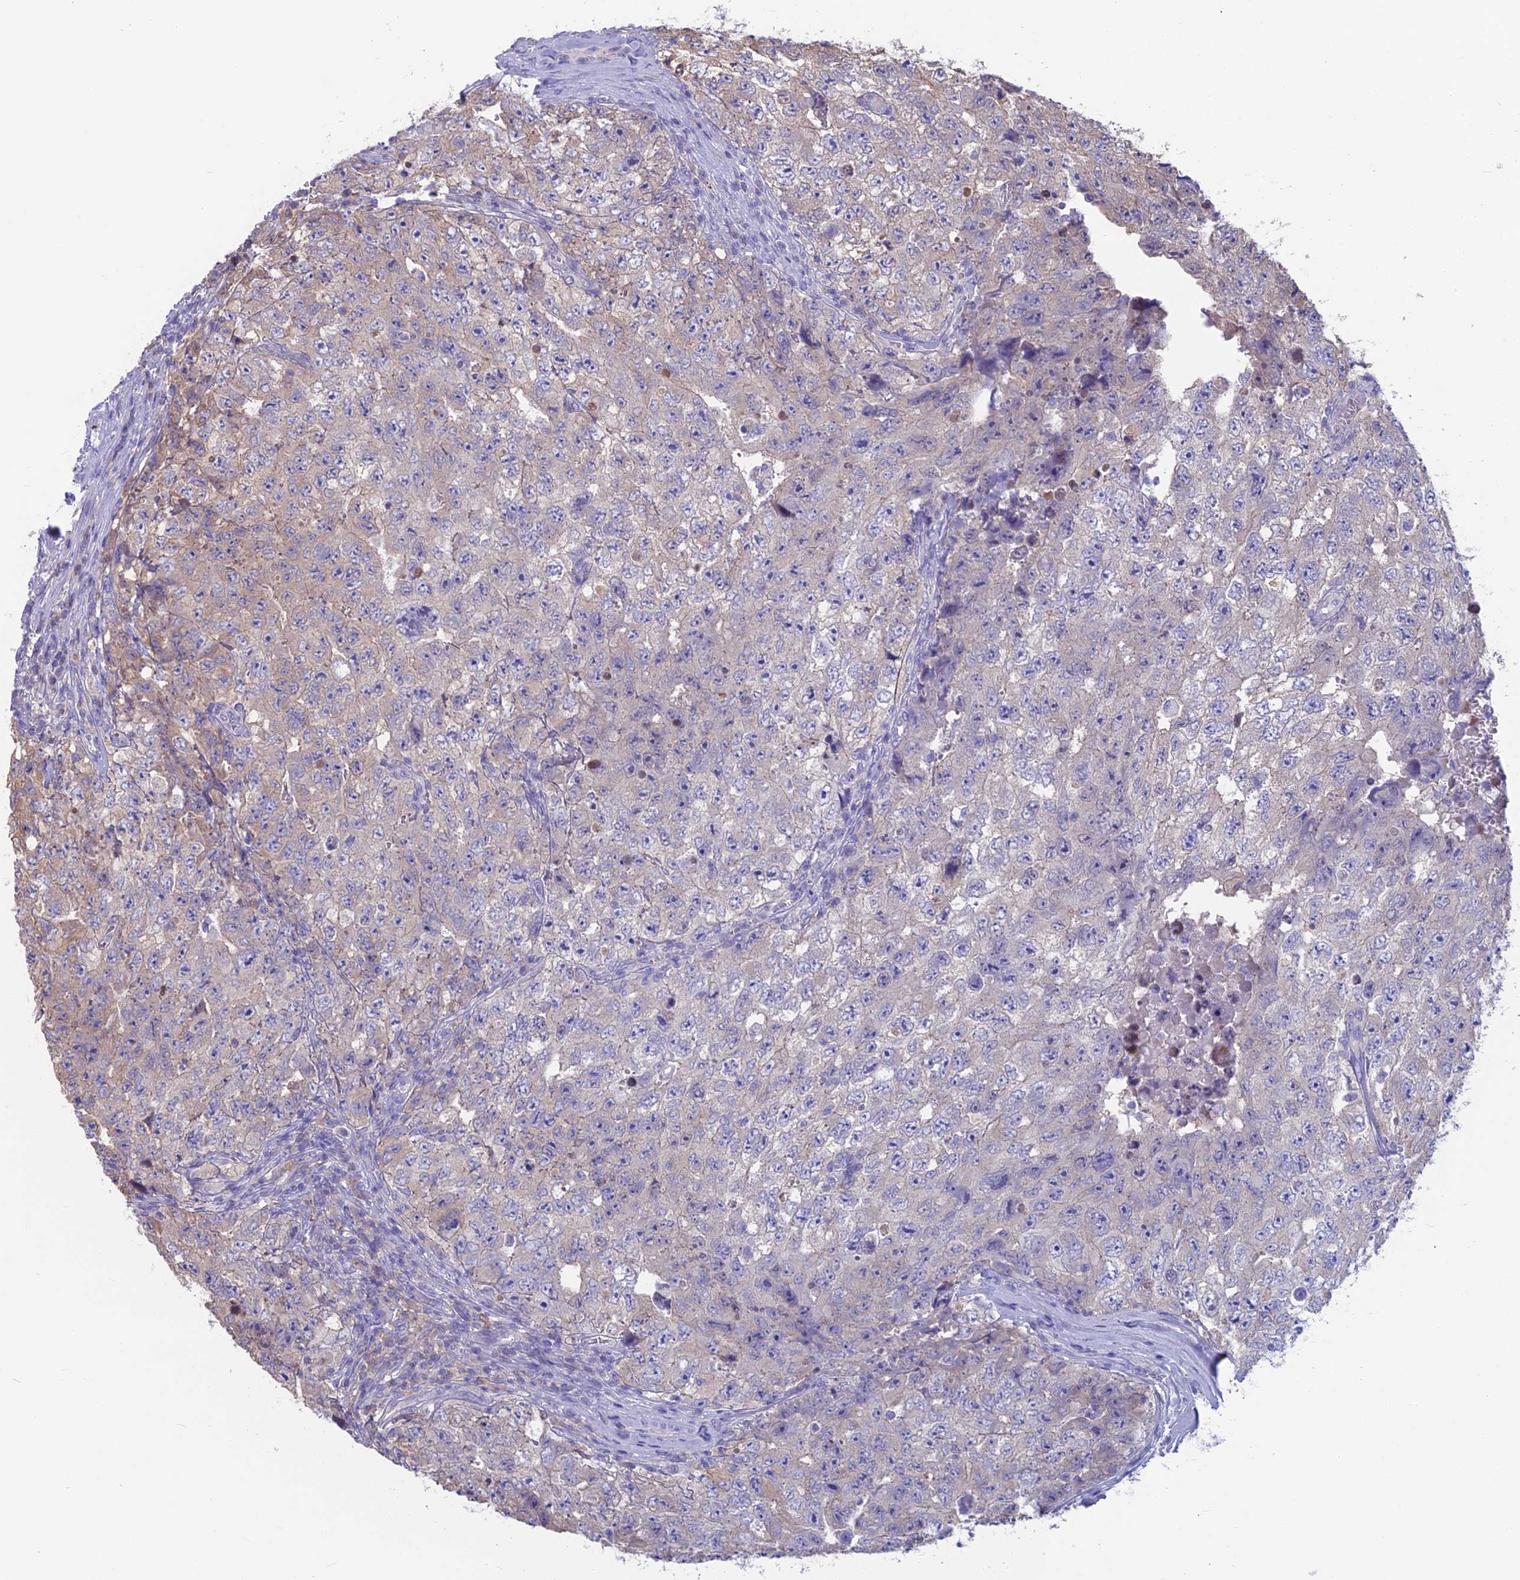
{"staining": {"intensity": "negative", "quantity": "none", "location": "none"}, "tissue": "testis cancer", "cell_type": "Tumor cells", "image_type": "cancer", "snomed": [{"axis": "morphology", "description": "Carcinoma, Embryonal, NOS"}, {"axis": "topography", "description": "Testis"}], "caption": "Protein analysis of testis cancer exhibits no significant positivity in tumor cells.", "gene": "SNAP91", "patient": {"sex": "male", "age": 17}}